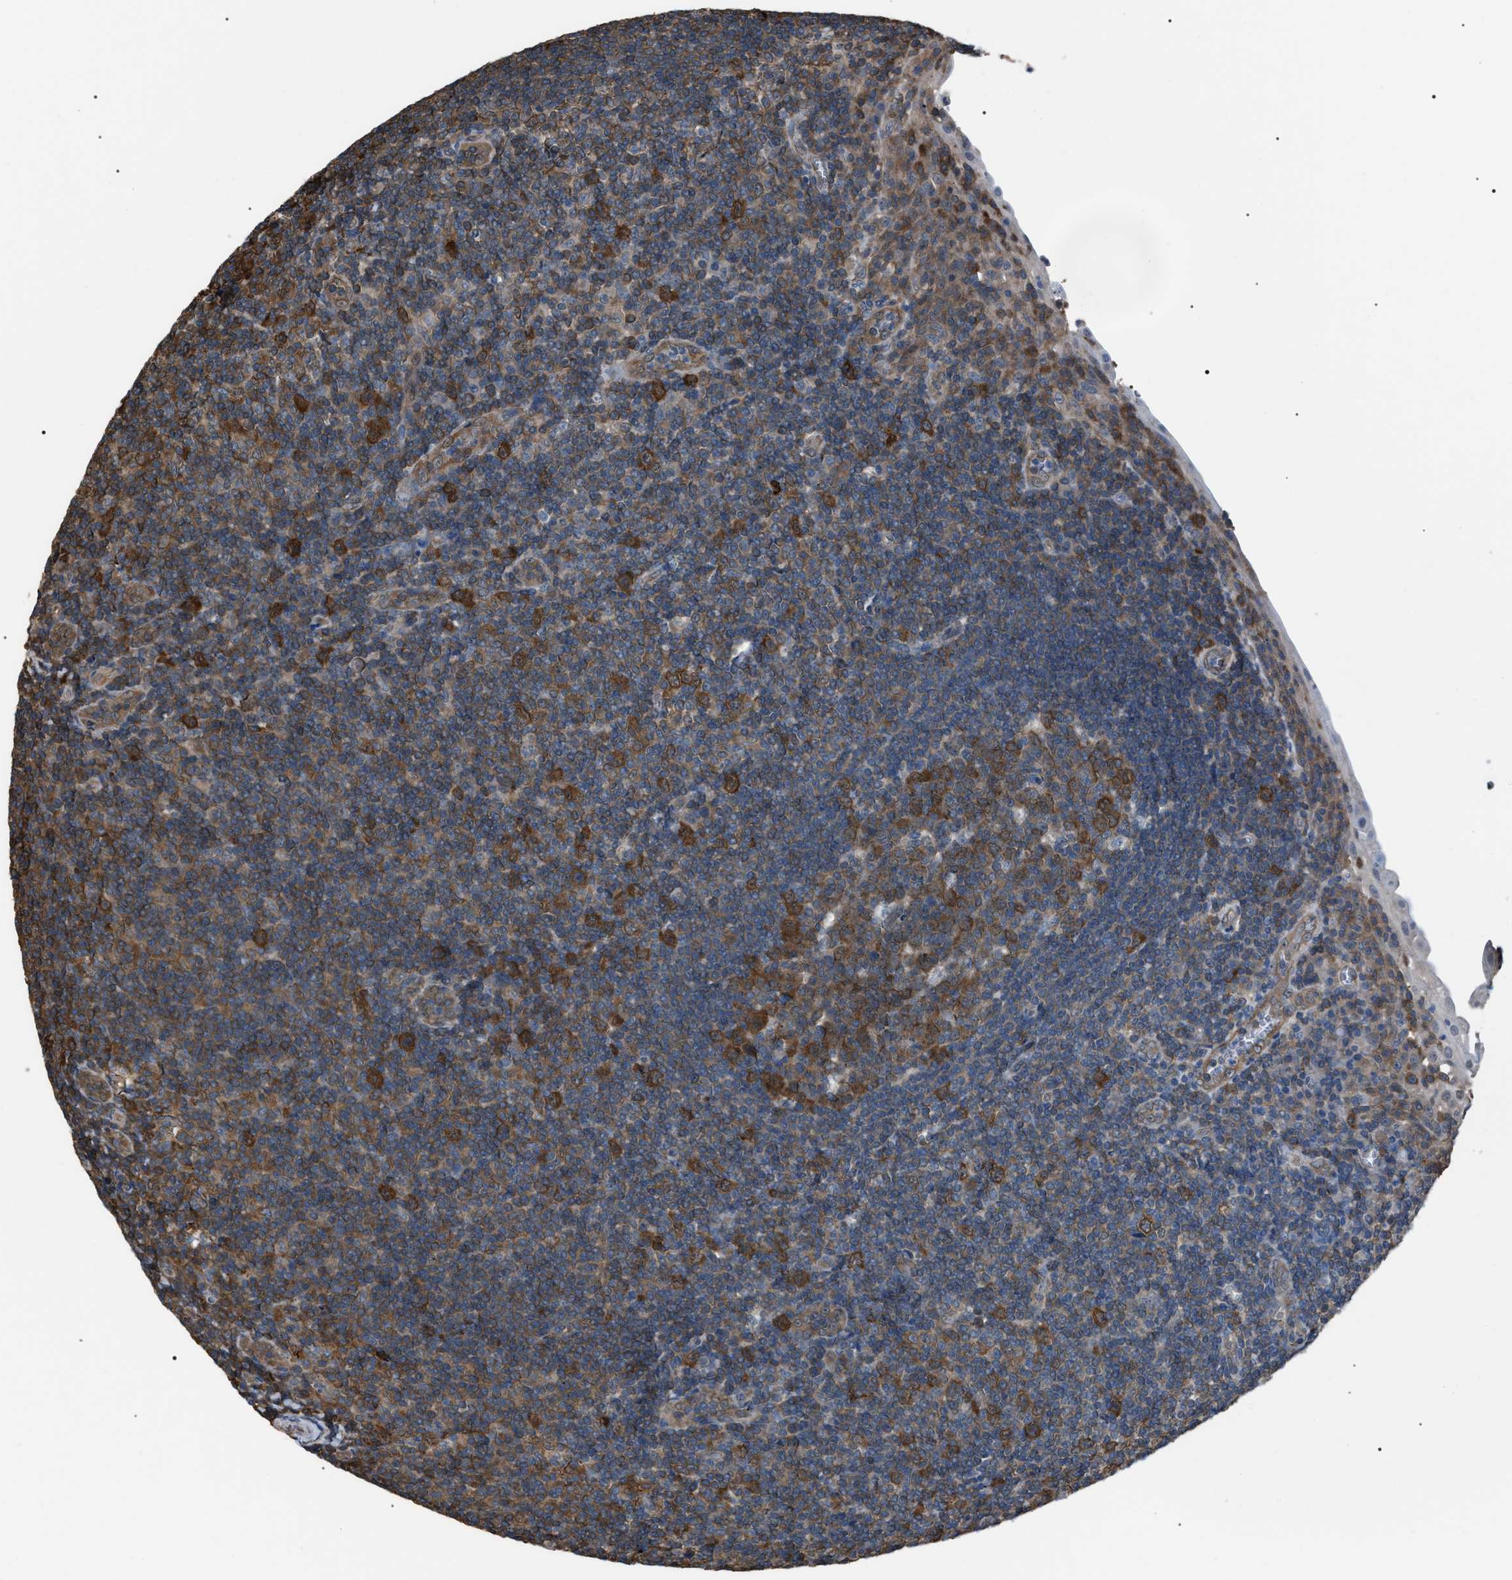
{"staining": {"intensity": "strong", "quantity": "25%-75%", "location": "cytoplasmic/membranous"}, "tissue": "tonsil", "cell_type": "Germinal center cells", "image_type": "normal", "snomed": [{"axis": "morphology", "description": "Normal tissue, NOS"}, {"axis": "topography", "description": "Tonsil"}], "caption": "A brown stain labels strong cytoplasmic/membranous expression of a protein in germinal center cells of unremarkable tonsil.", "gene": "PDCD5", "patient": {"sex": "male", "age": 37}}